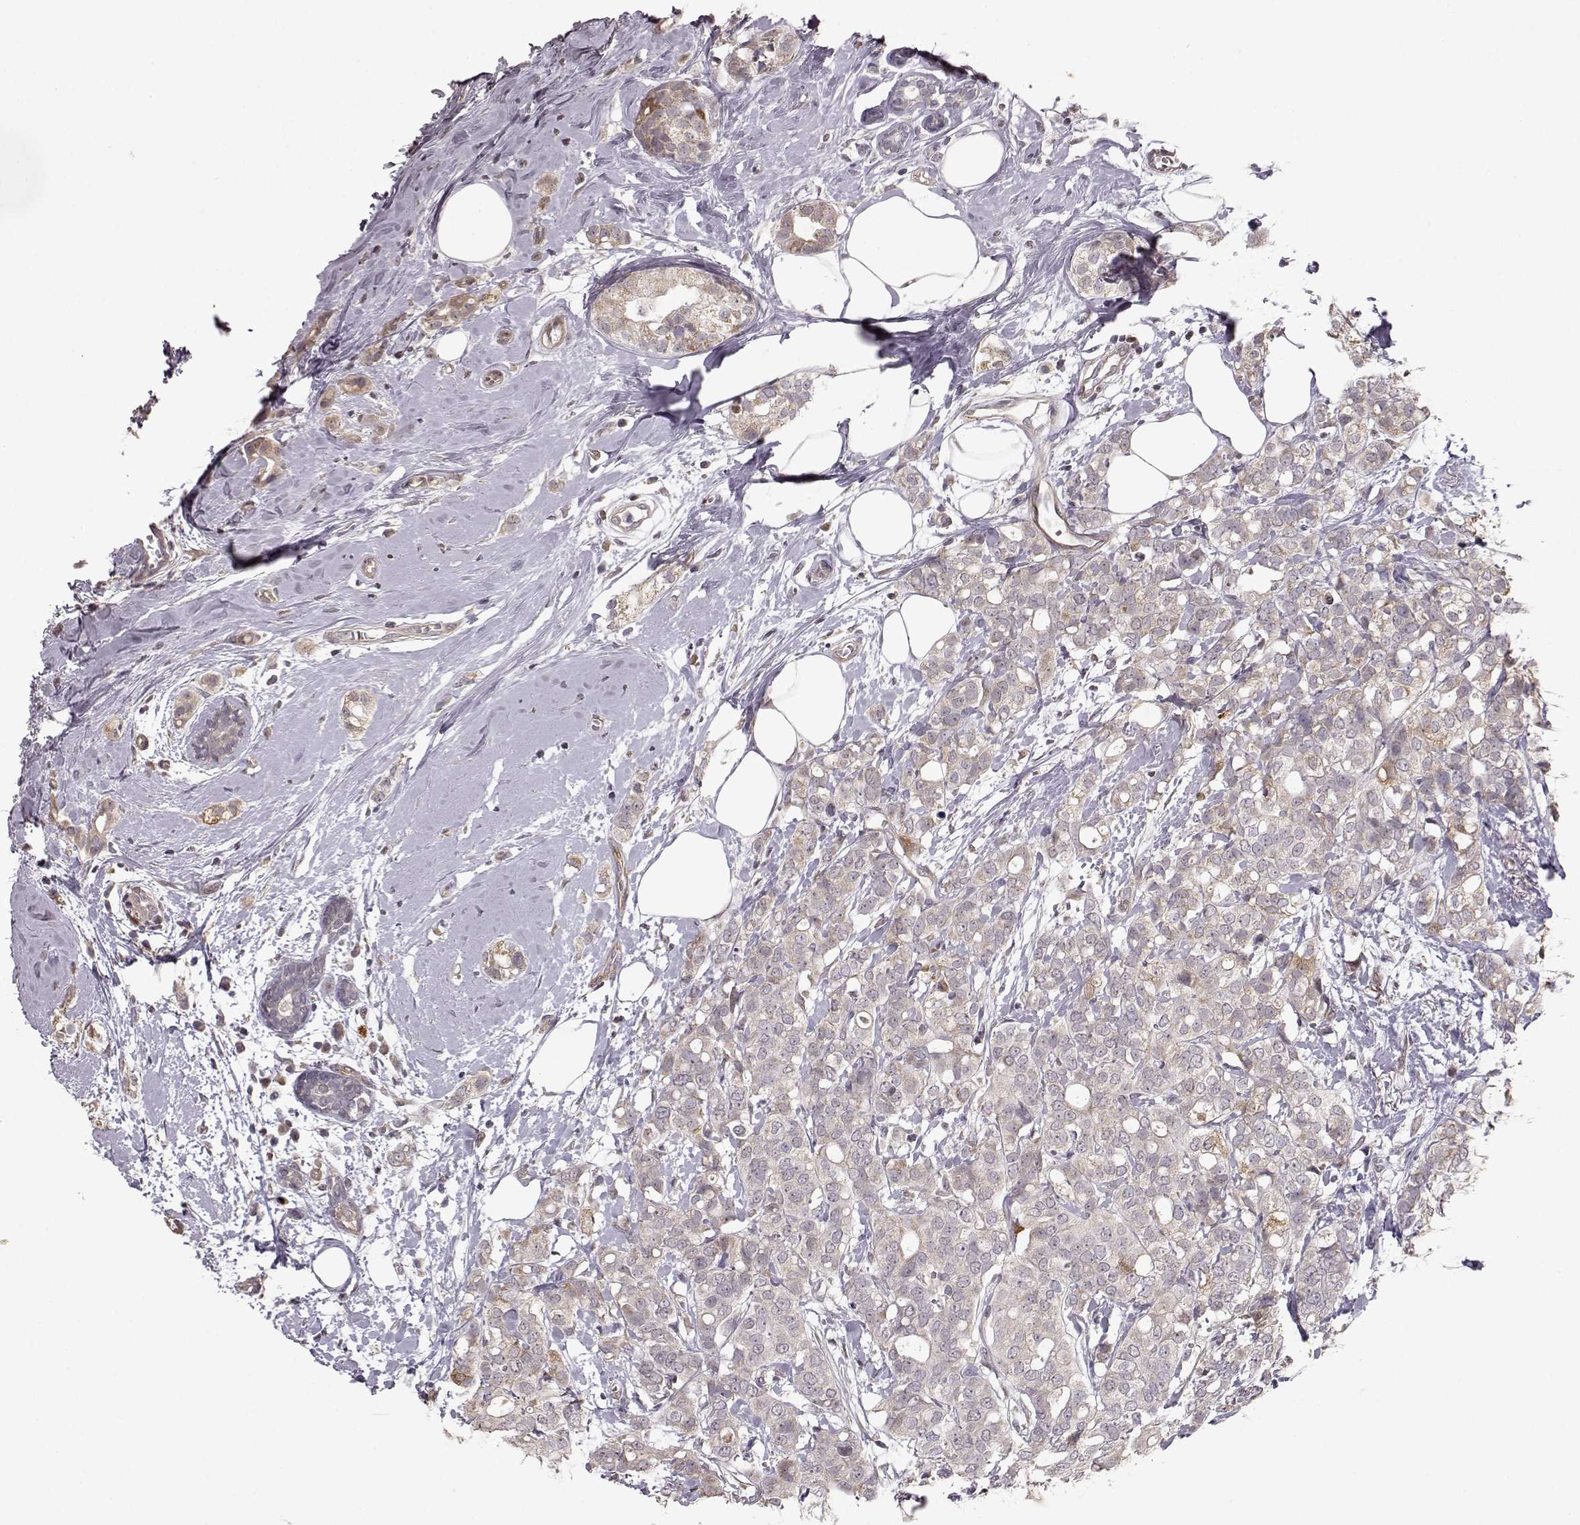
{"staining": {"intensity": "weak", "quantity": "<25%", "location": "cytoplasmic/membranous"}, "tissue": "breast cancer", "cell_type": "Tumor cells", "image_type": "cancer", "snomed": [{"axis": "morphology", "description": "Duct carcinoma"}, {"axis": "topography", "description": "Breast"}], "caption": "Immunohistochemistry photomicrograph of neoplastic tissue: breast cancer (intraductal carcinoma) stained with DAB (3,3'-diaminobenzidine) shows no significant protein expression in tumor cells.", "gene": "BACH2", "patient": {"sex": "female", "age": 40}}